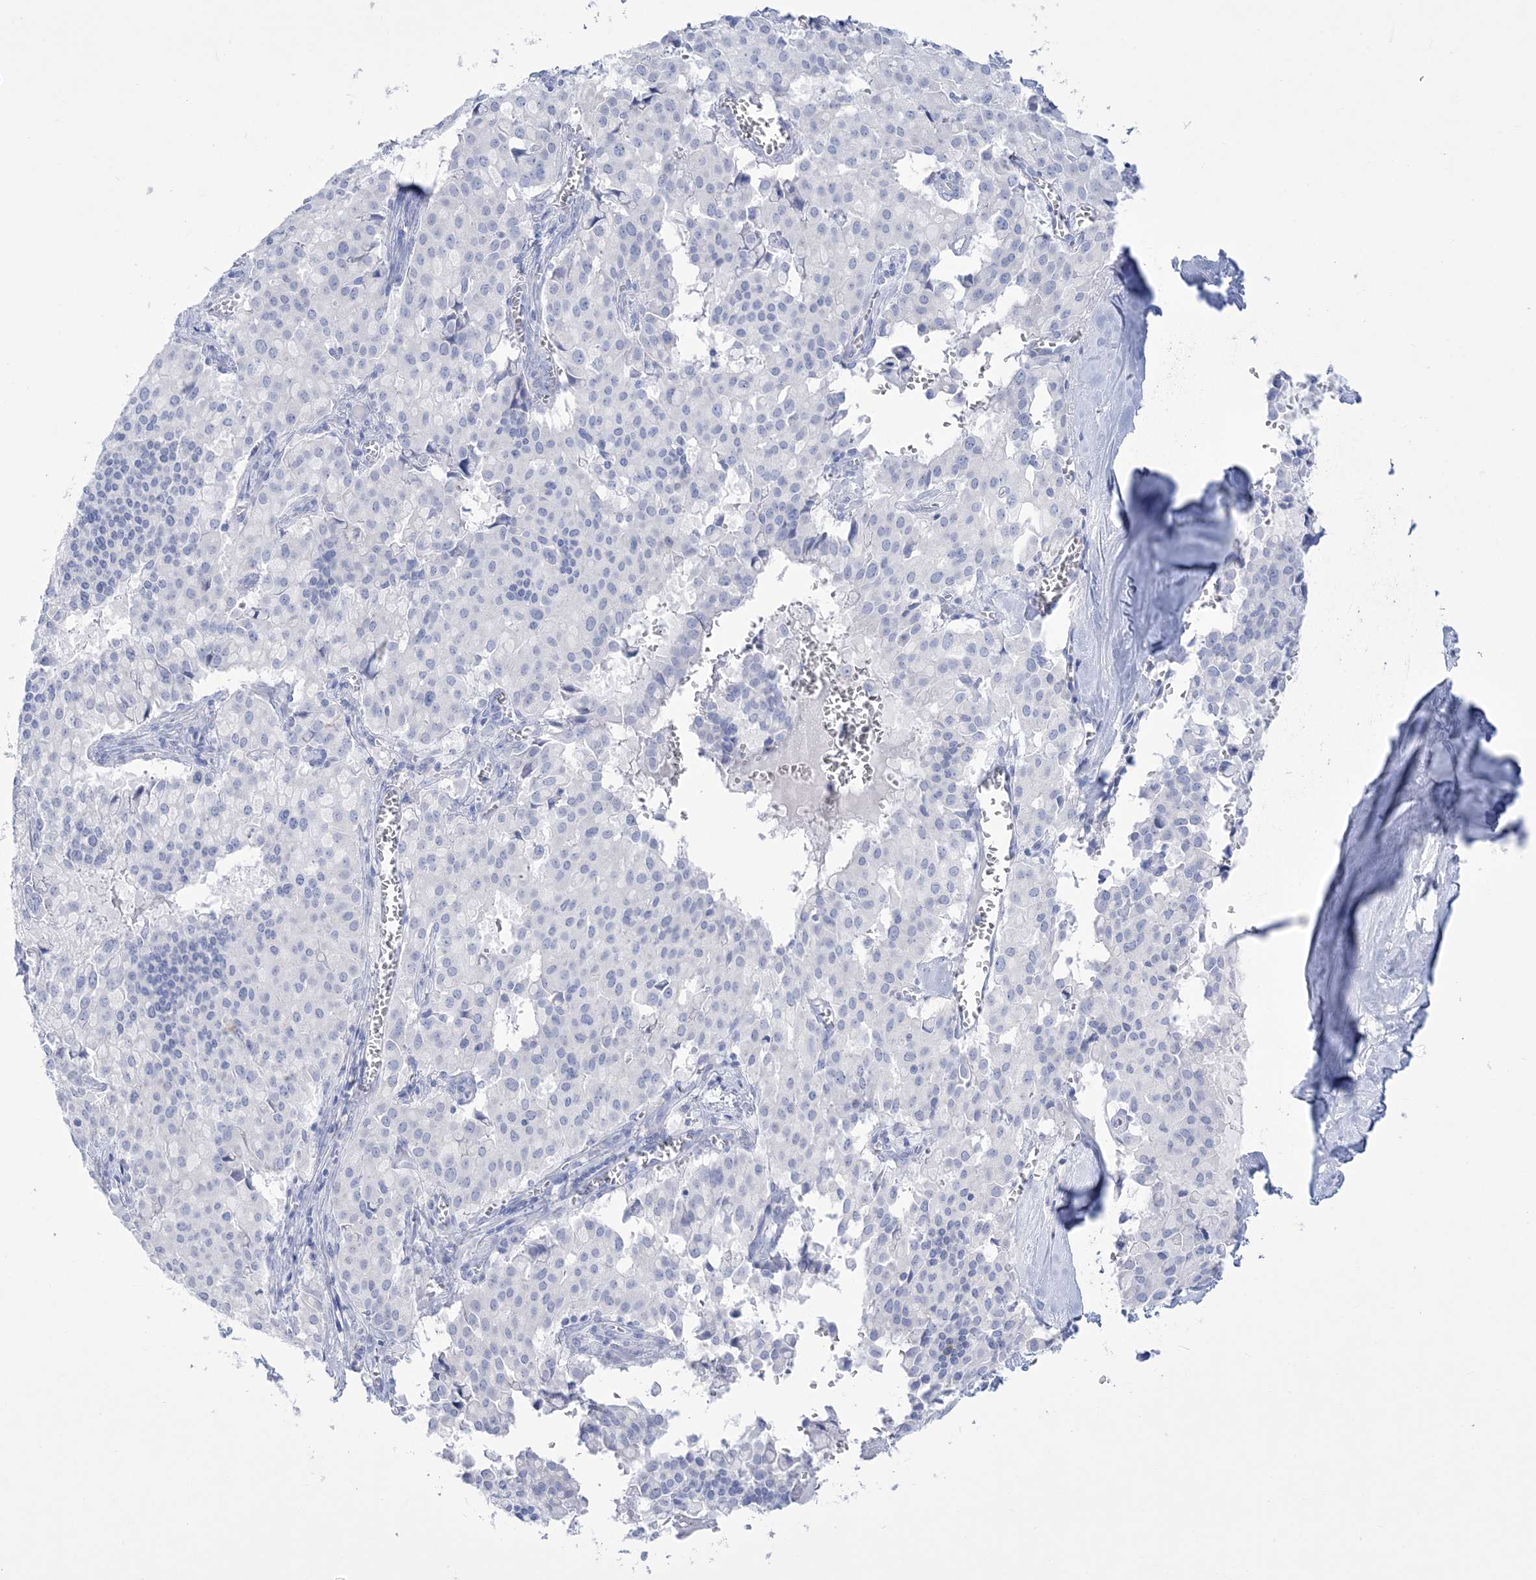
{"staining": {"intensity": "negative", "quantity": "none", "location": "none"}, "tissue": "pancreatic cancer", "cell_type": "Tumor cells", "image_type": "cancer", "snomed": [{"axis": "morphology", "description": "Adenocarcinoma, NOS"}, {"axis": "topography", "description": "Pancreas"}], "caption": "The image shows no staining of tumor cells in pancreatic adenocarcinoma.", "gene": "RBP2", "patient": {"sex": "male", "age": 65}}